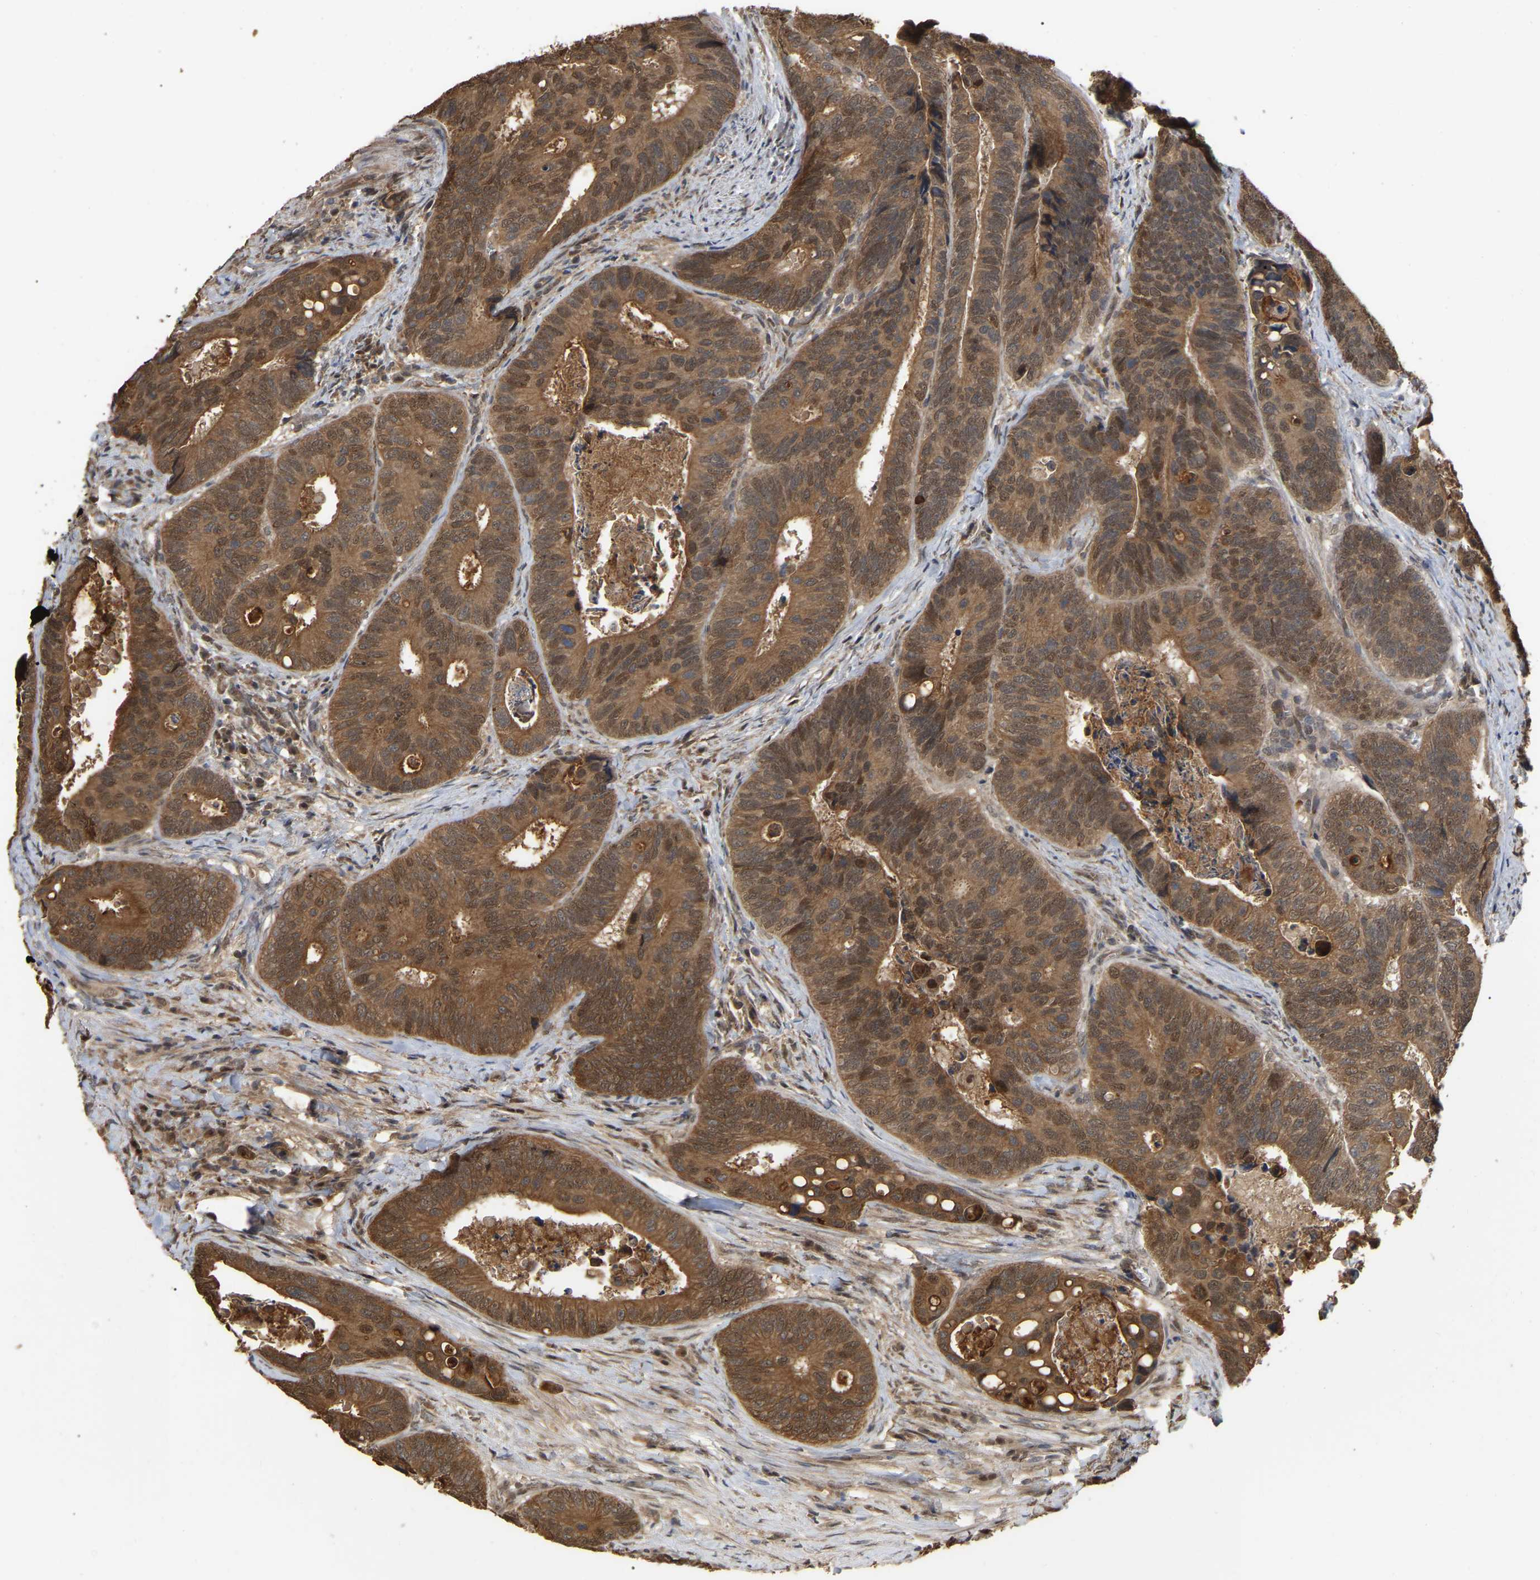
{"staining": {"intensity": "moderate", "quantity": ">75%", "location": "cytoplasmic/membranous,nuclear"}, "tissue": "colorectal cancer", "cell_type": "Tumor cells", "image_type": "cancer", "snomed": [{"axis": "morphology", "description": "Inflammation, NOS"}, {"axis": "morphology", "description": "Adenocarcinoma, NOS"}, {"axis": "topography", "description": "Colon"}], "caption": "Colorectal cancer (adenocarcinoma) tissue exhibits moderate cytoplasmic/membranous and nuclear expression in about >75% of tumor cells, visualized by immunohistochemistry. The staining was performed using DAB, with brown indicating positive protein expression. Nuclei are stained blue with hematoxylin.", "gene": "FAM219A", "patient": {"sex": "male", "age": 72}}